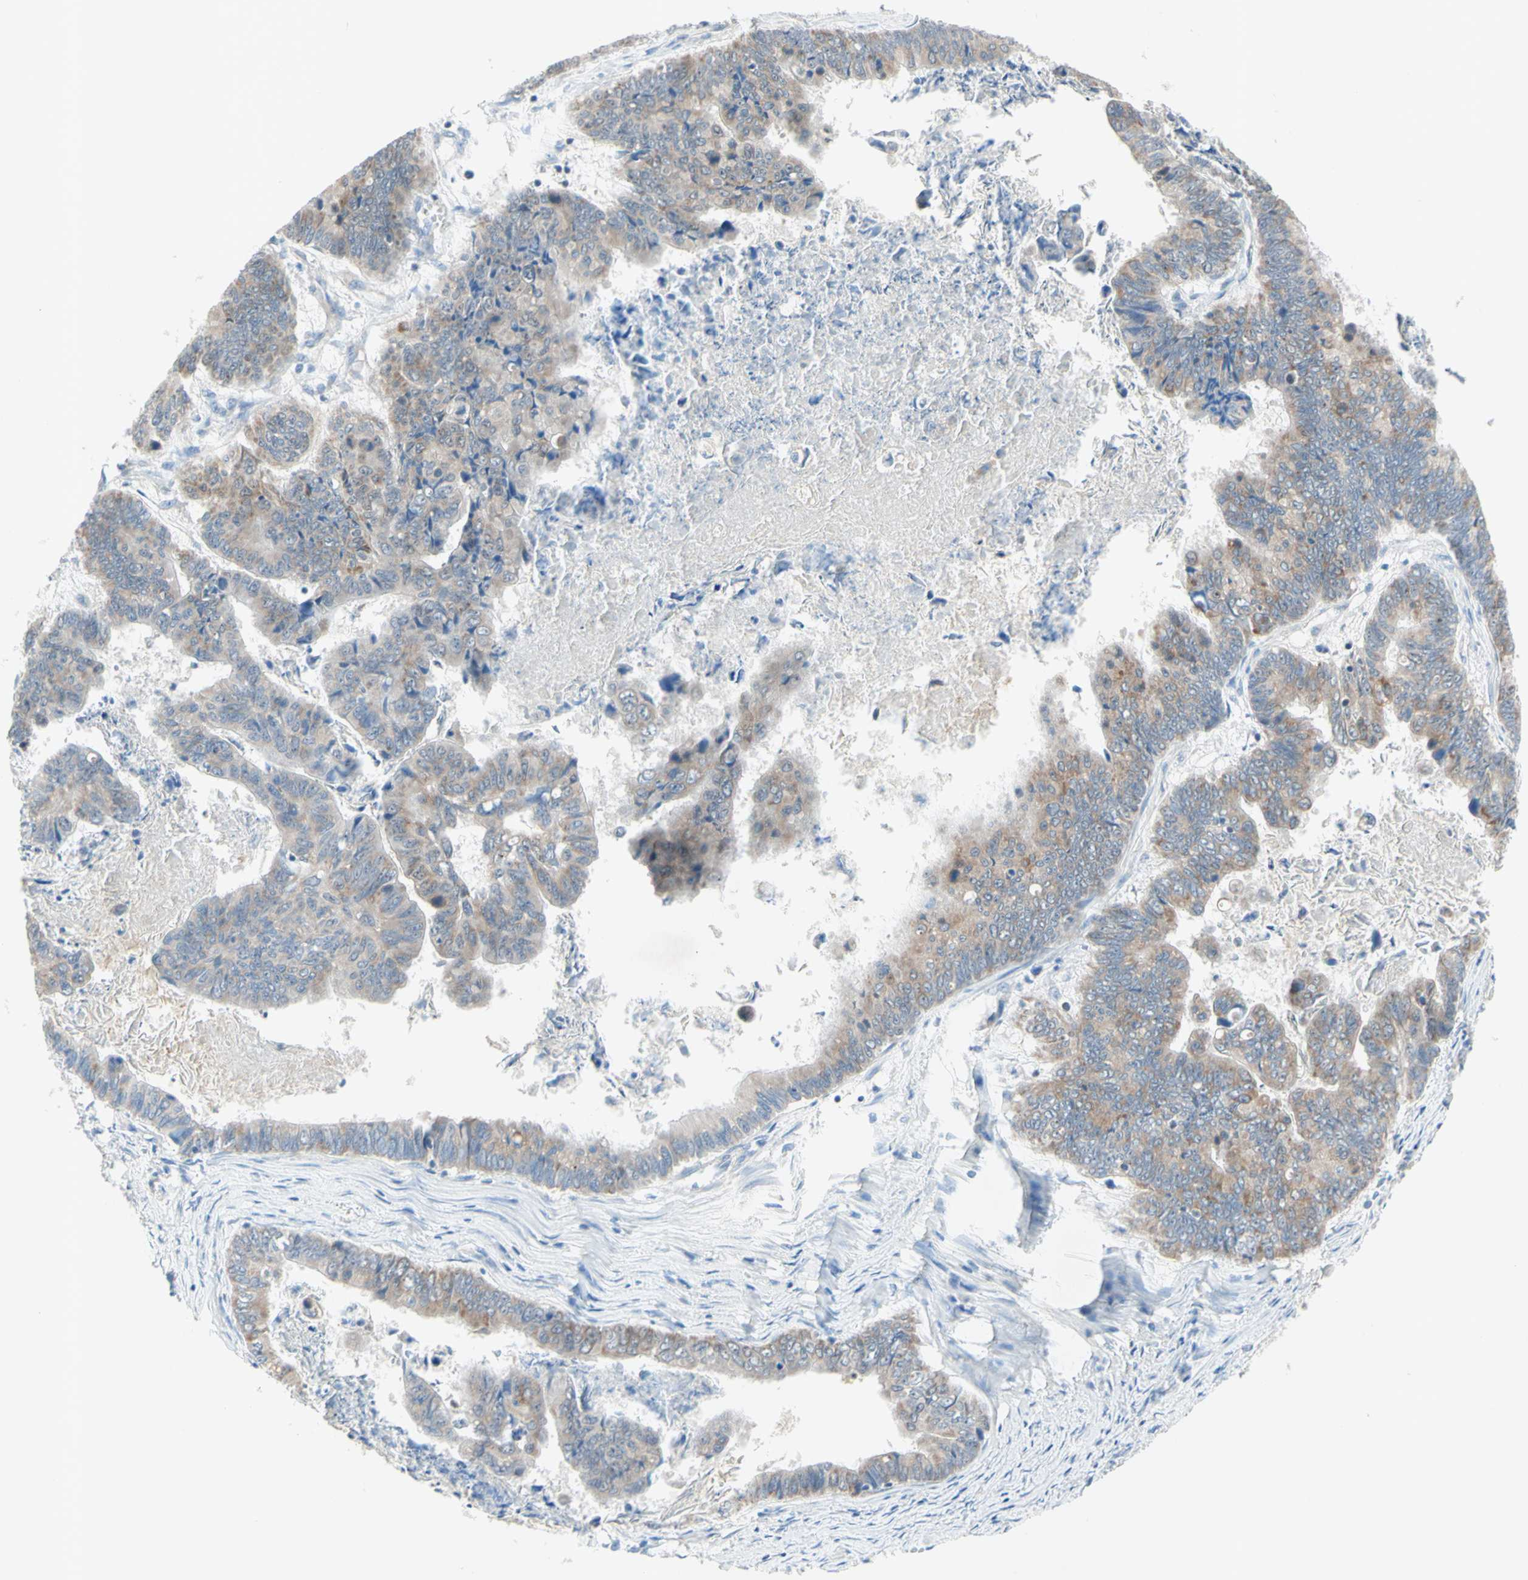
{"staining": {"intensity": "weak", "quantity": ">75%", "location": "cytoplasmic/membranous"}, "tissue": "stomach cancer", "cell_type": "Tumor cells", "image_type": "cancer", "snomed": [{"axis": "morphology", "description": "Adenocarcinoma, NOS"}, {"axis": "topography", "description": "Stomach, lower"}], "caption": "IHC micrograph of stomach adenocarcinoma stained for a protein (brown), which shows low levels of weak cytoplasmic/membranous staining in approximately >75% of tumor cells.", "gene": "MFF", "patient": {"sex": "male", "age": 77}}